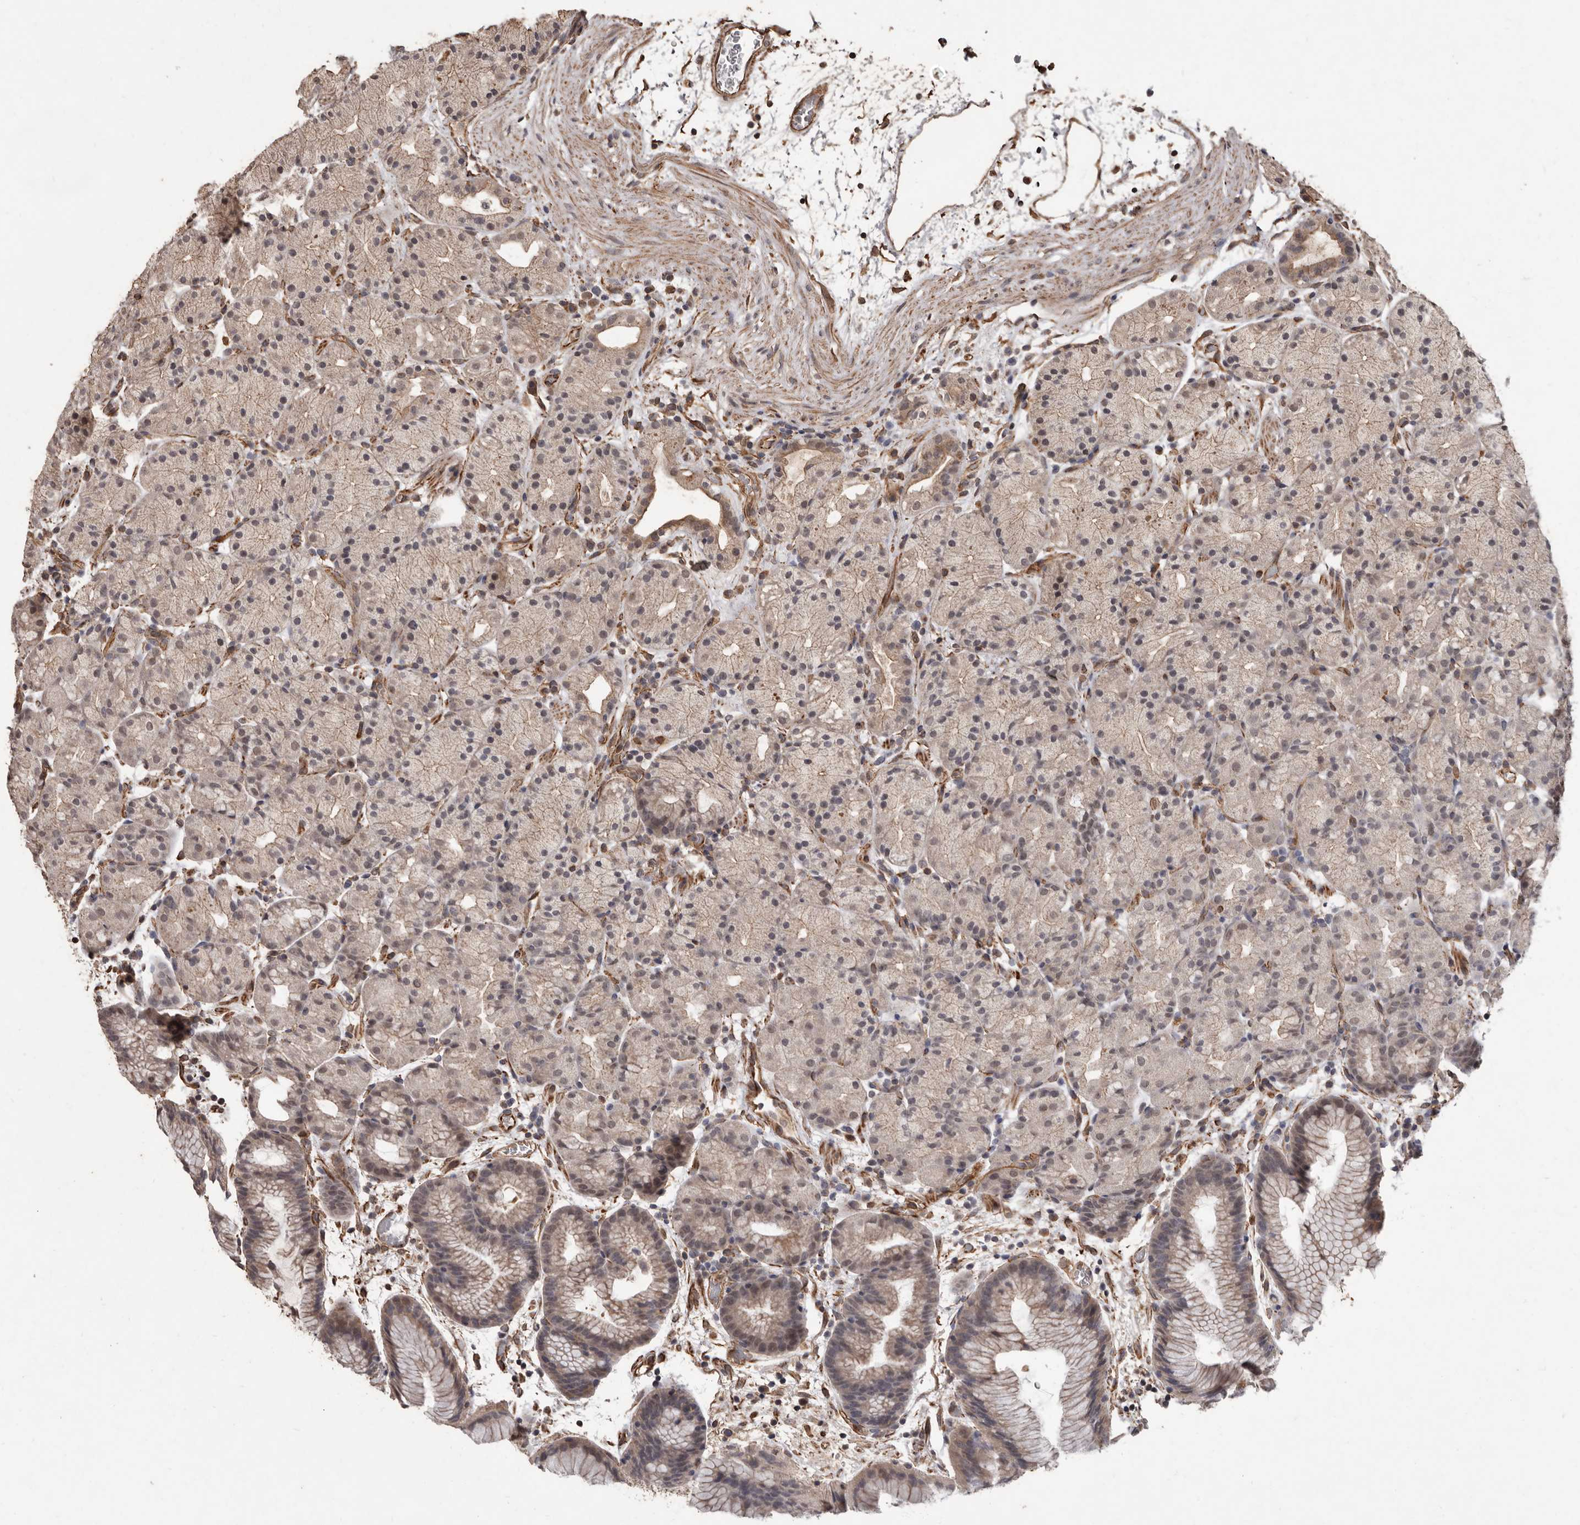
{"staining": {"intensity": "moderate", "quantity": "<25%", "location": "cytoplasmic/membranous,nuclear"}, "tissue": "stomach", "cell_type": "Glandular cells", "image_type": "normal", "snomed": [{"axis": "morphology", "description": "Normal tissue, NOS"}, {"axis": "topography", "description": "Stomach, upper"}], "caption": "Glandular cells show low levels of moderate cytoplasmic/membranous,nuclear expression in about <25% of cells in normal stomach.", "gene": "BRAT1", "patient": {"sex": "male", "age": 48}}